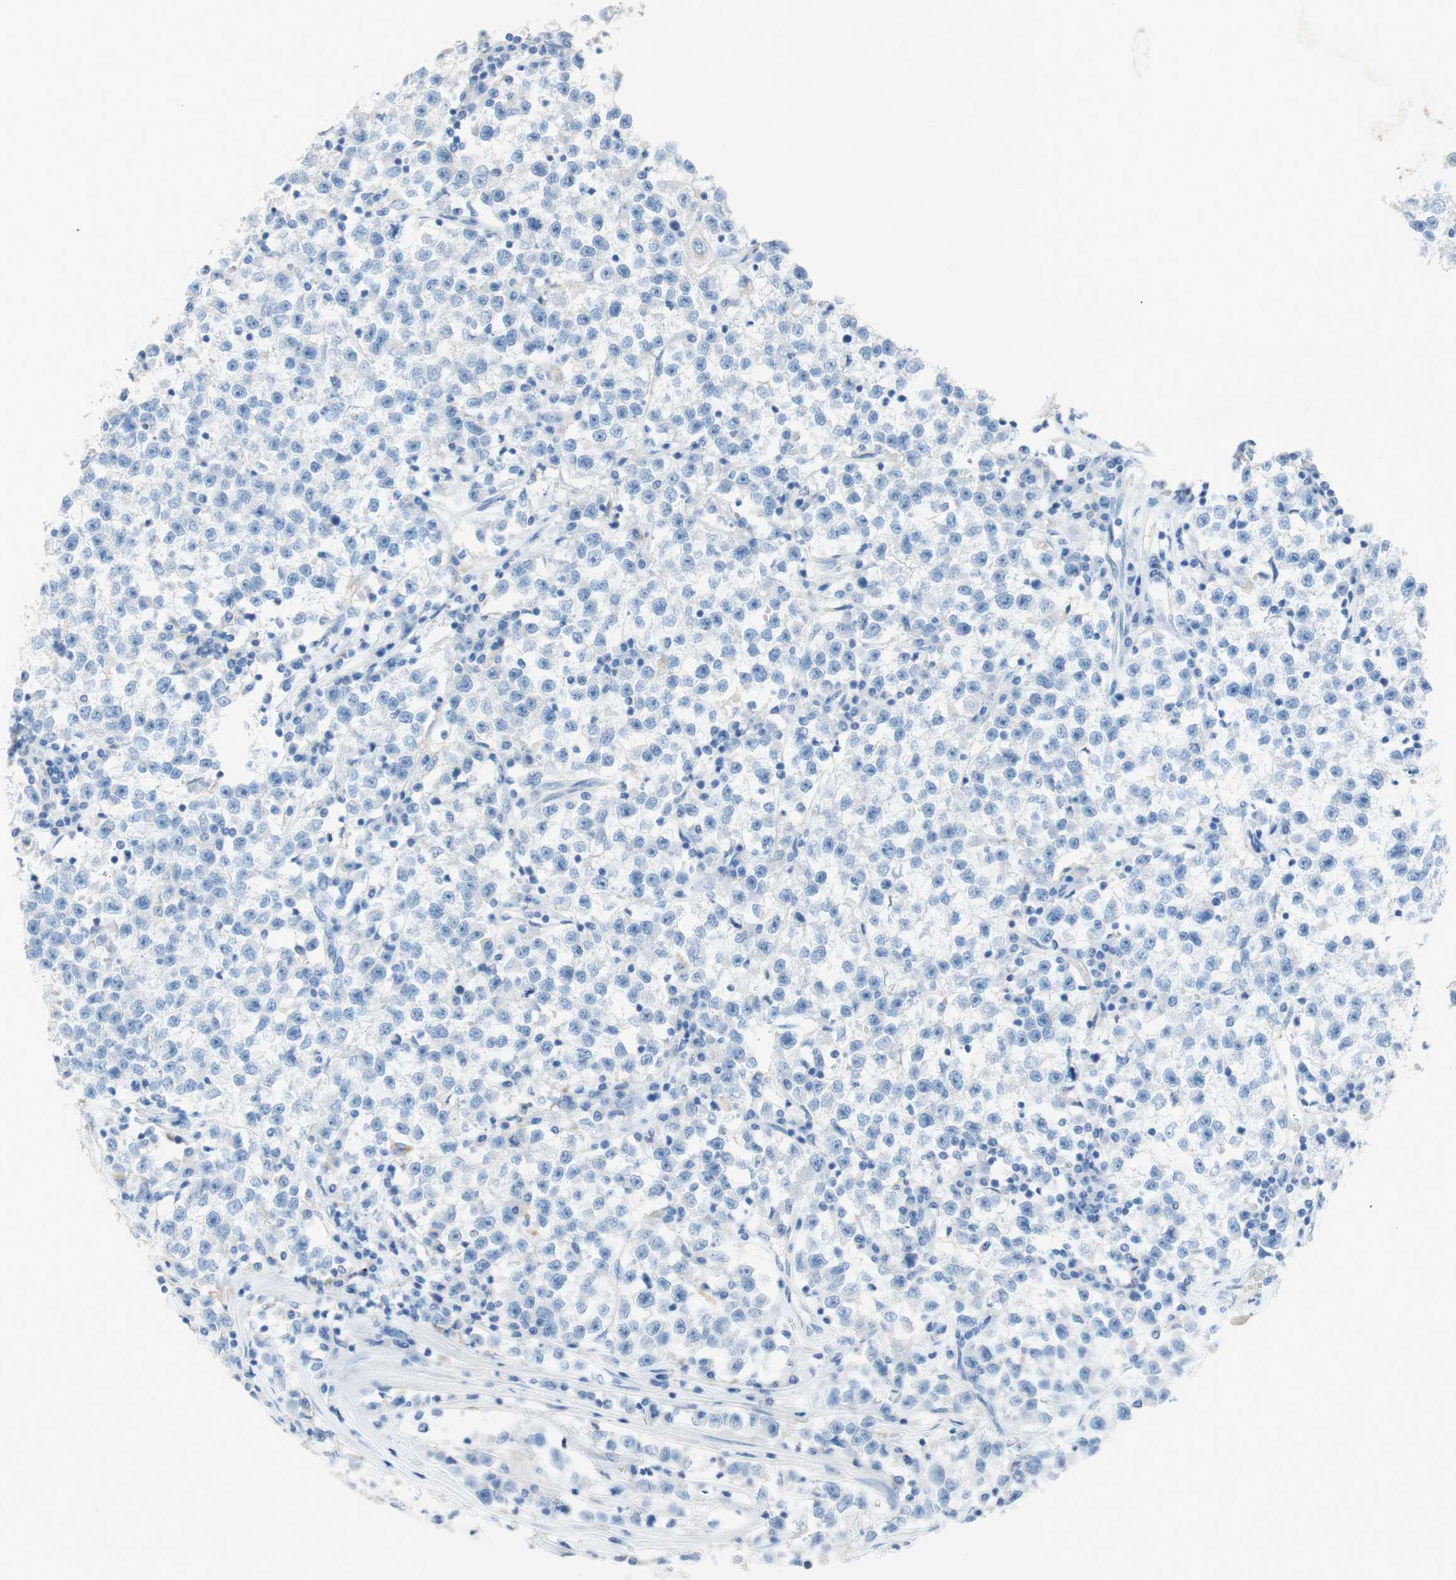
{"staining": {"intensity": "negative", "quantity": "none", "location": "none"}, "tissue": "testis cancer", "cell_type": "Tumor cells", "image_type": "cancer", "snomed": [{"axis": "morphology", "description": "Seminoma, NOS"}, {"axis": "topography", "description": "Testis"}], "caption": "Micrograph shows no protein expression in tumor cells of testis cancer tissue. (DAB (3,3'-diaminobenzidine) IHC with hematoxylin counter stain).", "gene": "POLR2J3", "patient": {"sex": "male", "age": 22}}